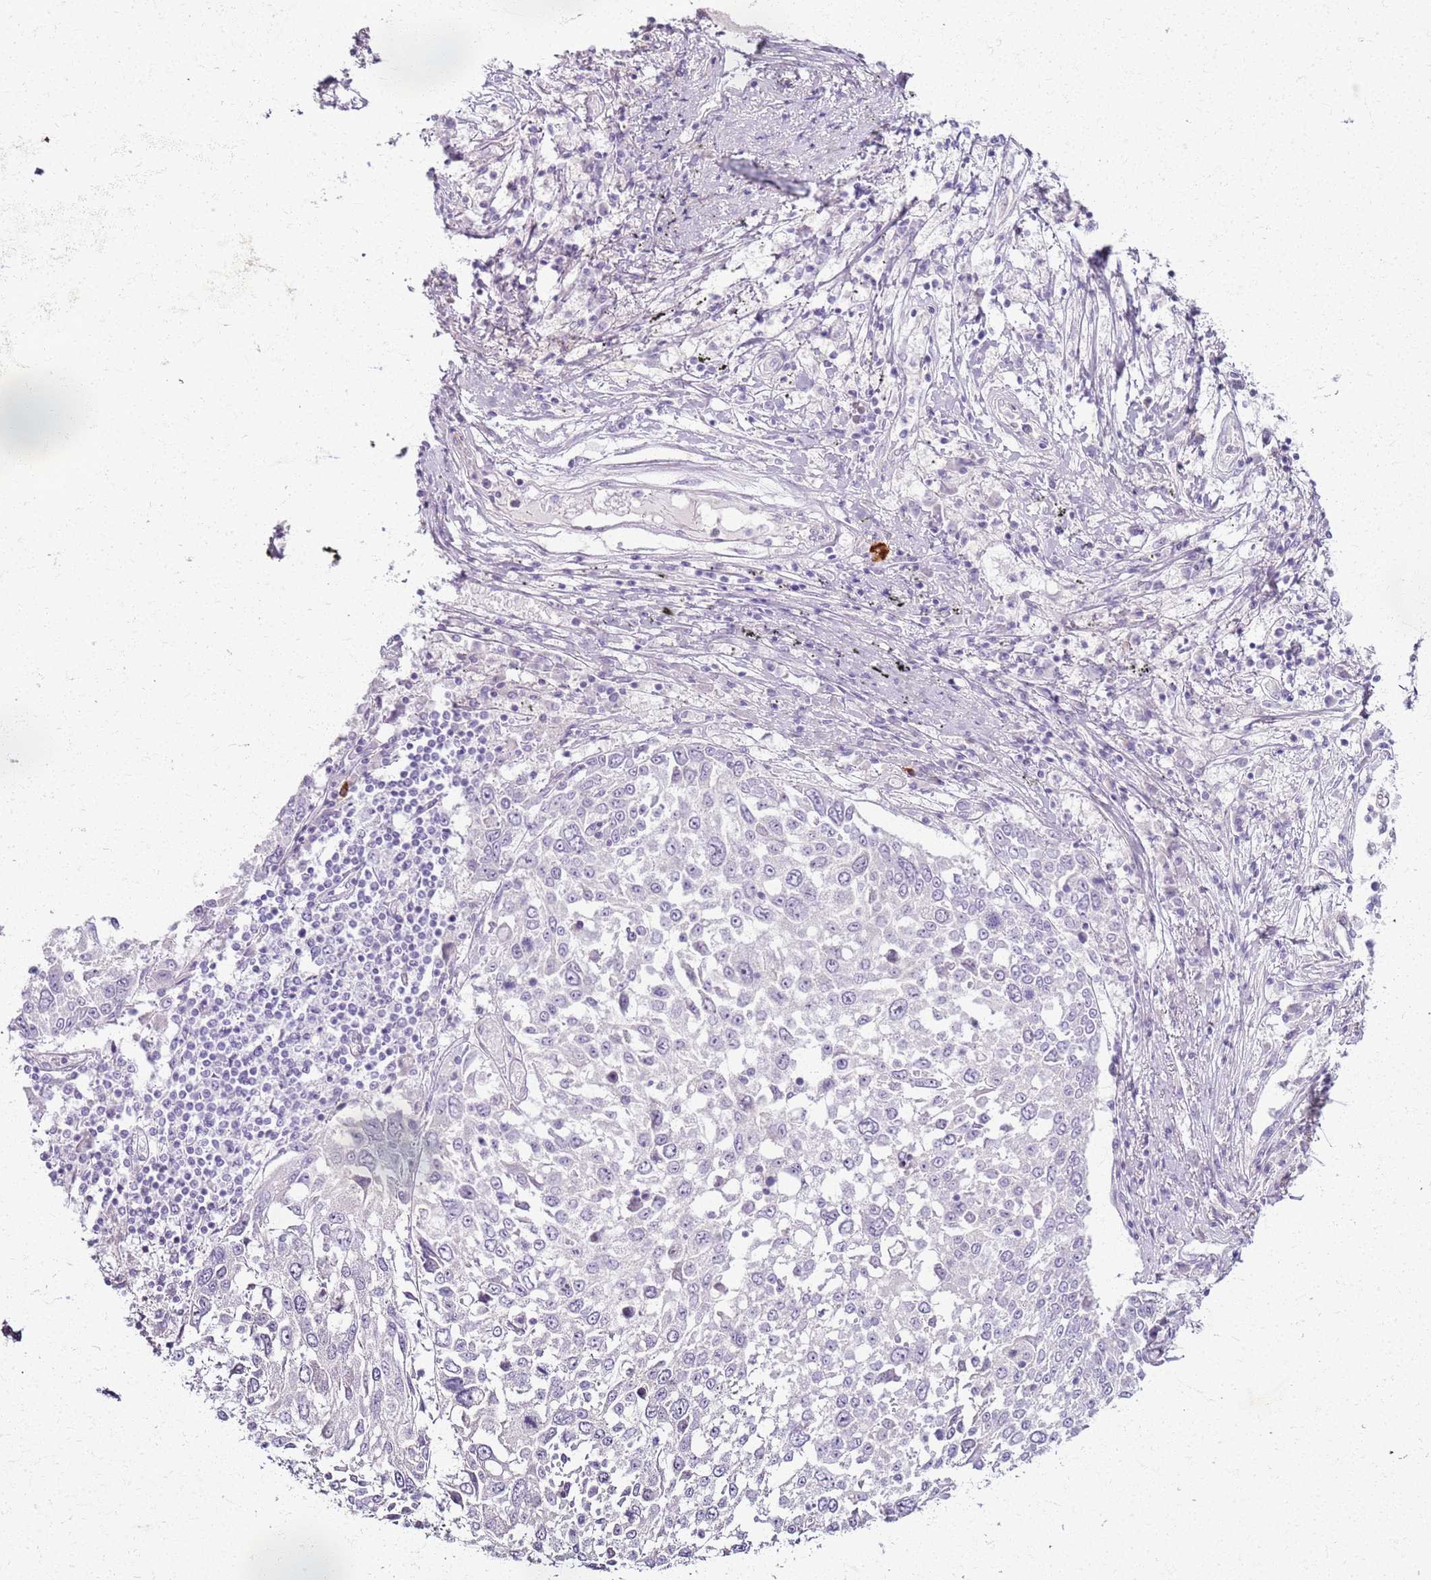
{"staining": {"intensity": "negative", "quantity": "none", "location": "none"}, "tissue": "lung cancer", "cell_type": "Tumor cells", "image_type": "cancer", "snomed": [{"axis": "morphology", "description": "Squamous cell carcinoma, NOS"}, {"axis": "topography", "description": "Lung"}], "caption": "IHC of human lung cancer demonstrates no positivity in tumor cells.", "gene": "CSRP3", "patient": {"sex": "male", "age": 65}}